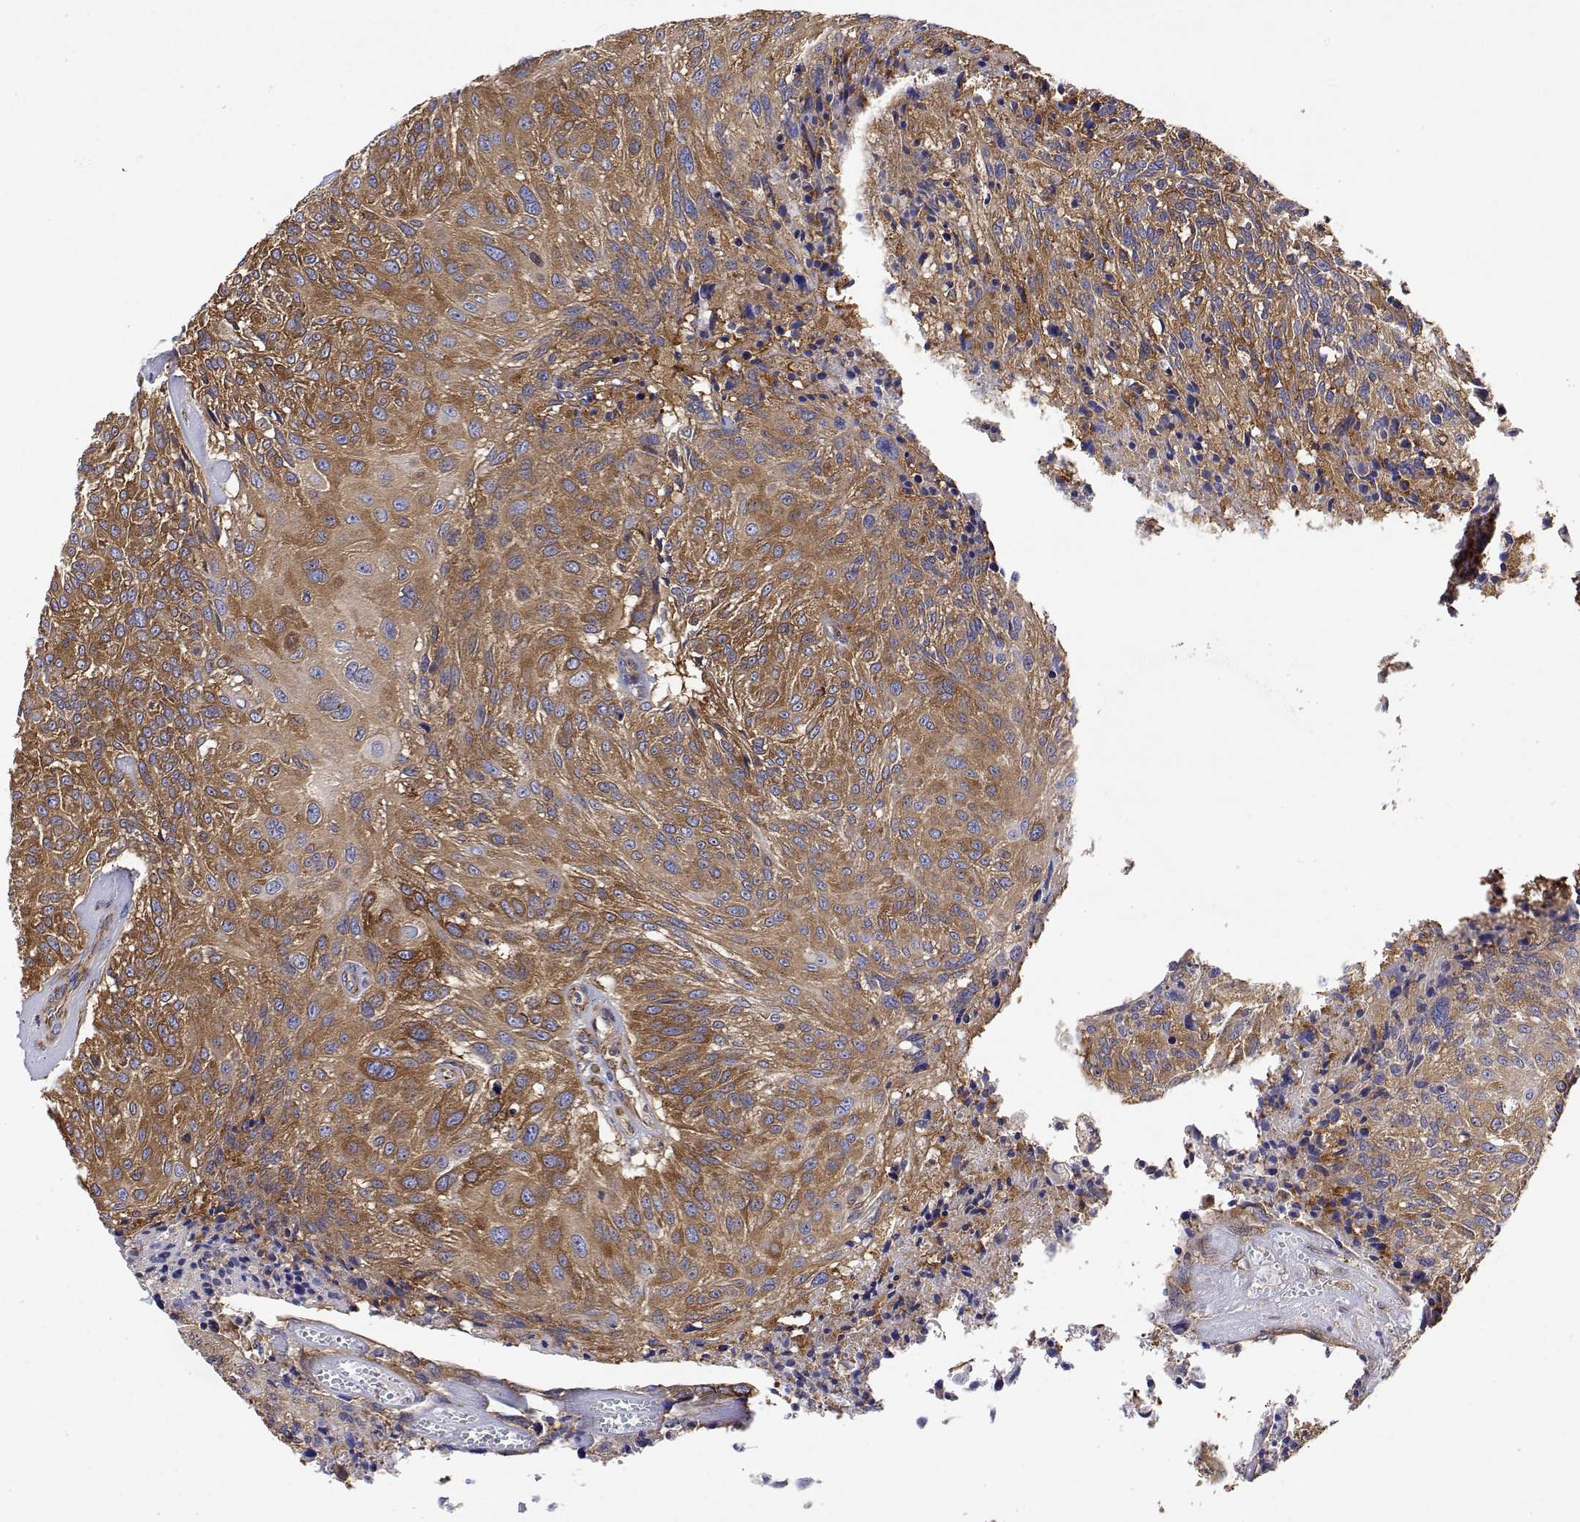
{"staining": {"intensity": "moderate", "quantity": ">75%", "location": "cytoplasmic/membranous"}, "tissue": "urothelial cancer", "cell_type": "Tumor cells", "image_type": "cancer", "snomed": [{"axis": "morphology", "description": "Urothelial carcinoma, NOS"}, {"axis": "topography", "description": "Urinary bladder"}], "caption": "The immunohistochemical stain labels moderate cytoplasmic/membranous staining in tumor cells of urothelial cancer tissue.", "gene": "EEF1G", "patient": {"sex": "male", "age": 55}}